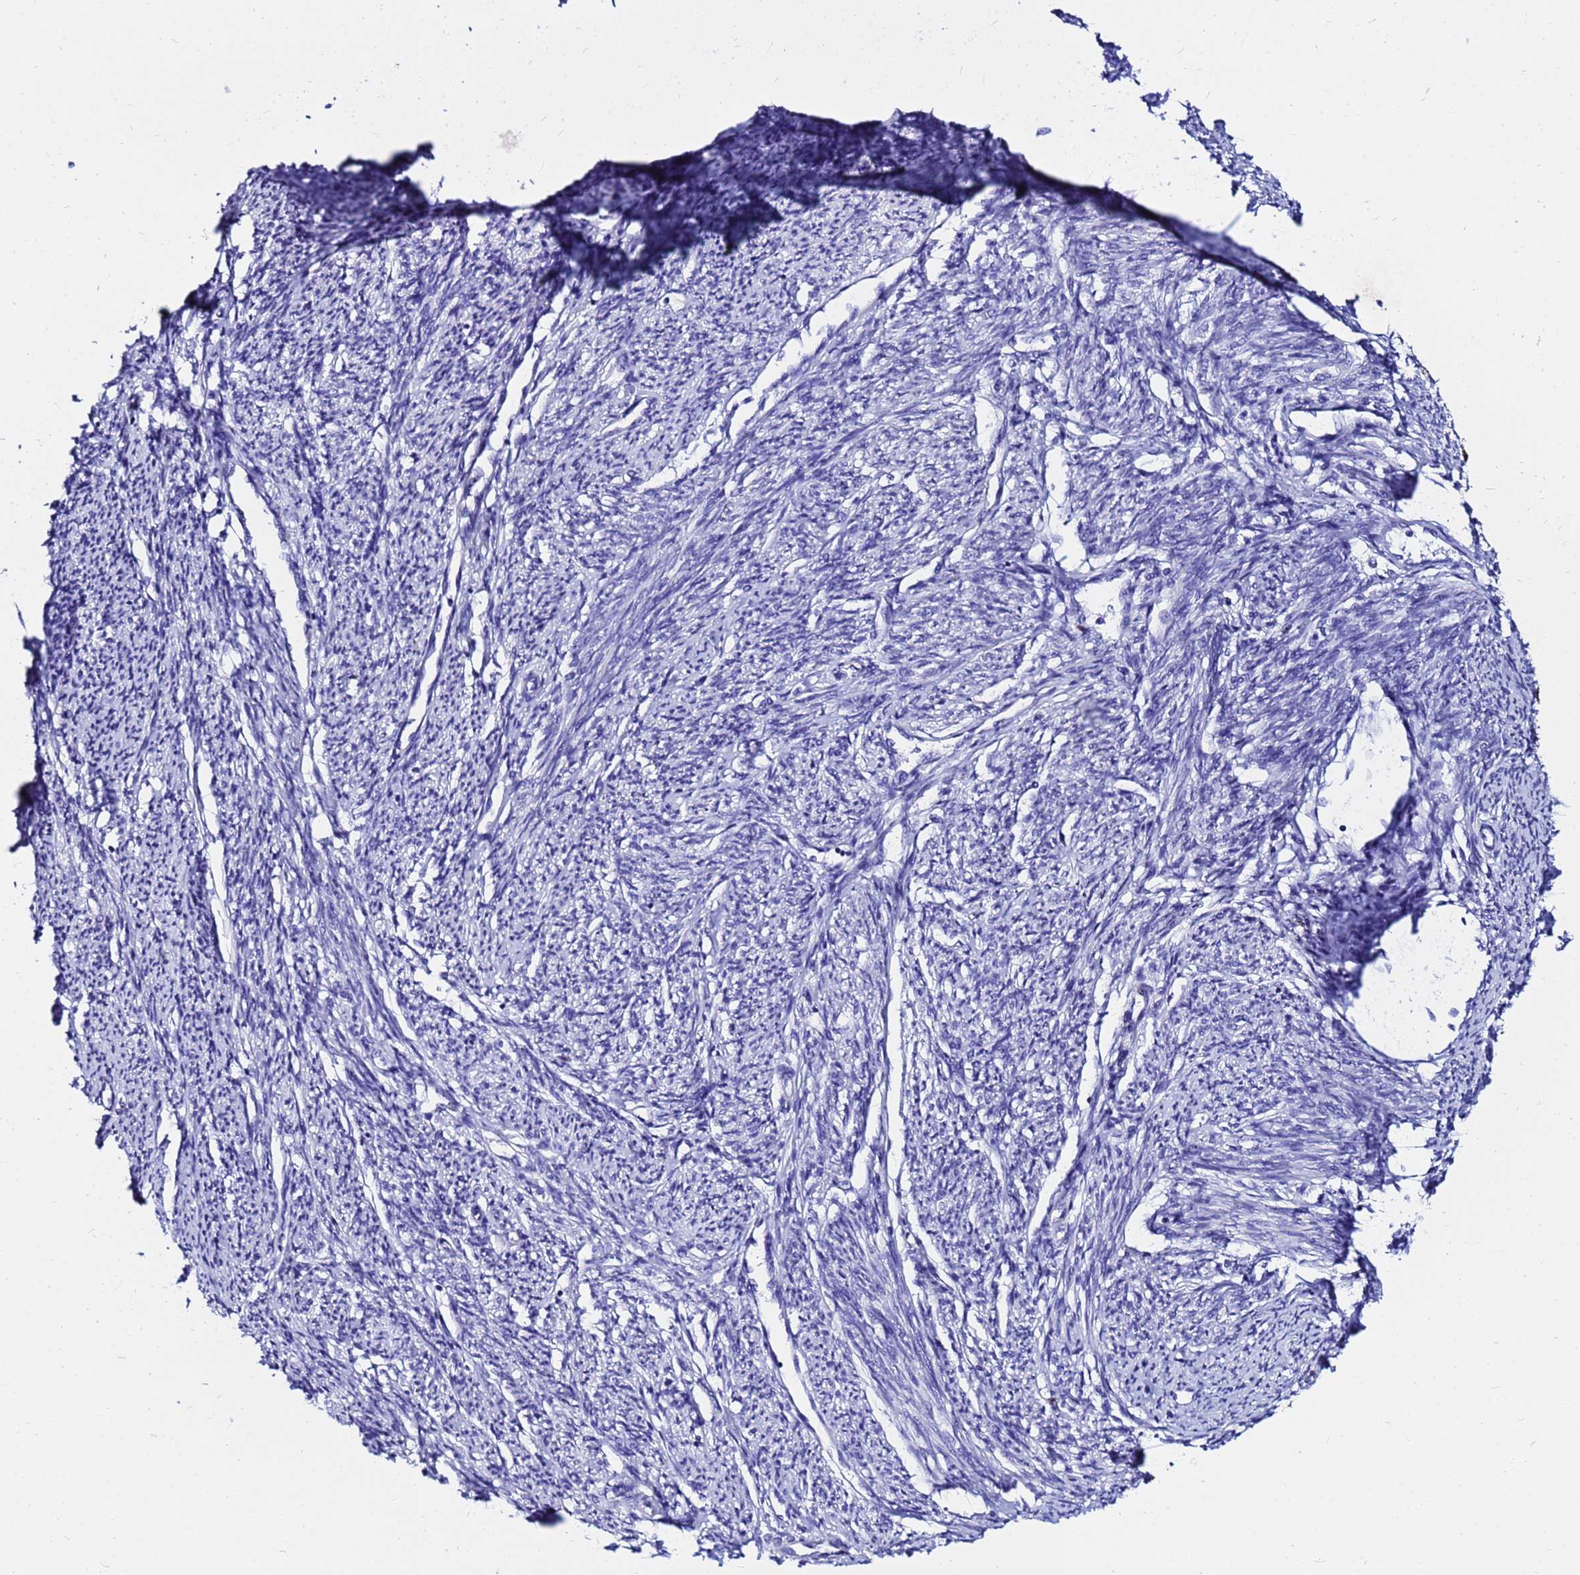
{"staining": {"intensity": "negative", "quantity": "none", "location": "none"}, "tissue": "smooth muscle", "cell_type": "Smooth muscle cells", "image_type": "normal", "snomed": [{"axis": "morphology", "description": "Normal tissue, NOS"}, {"axis": "topography", "description": "Smooth muscle"}, {"axis": "topography", "description": "Uterus"}], "caption": "An IHC image of normal smooth muscle is shown. There is no staining in smooth muscle cells of smooth muscle.", "gene": "PPP1R14C", "patient": {"sex": "female", "age": 59}}